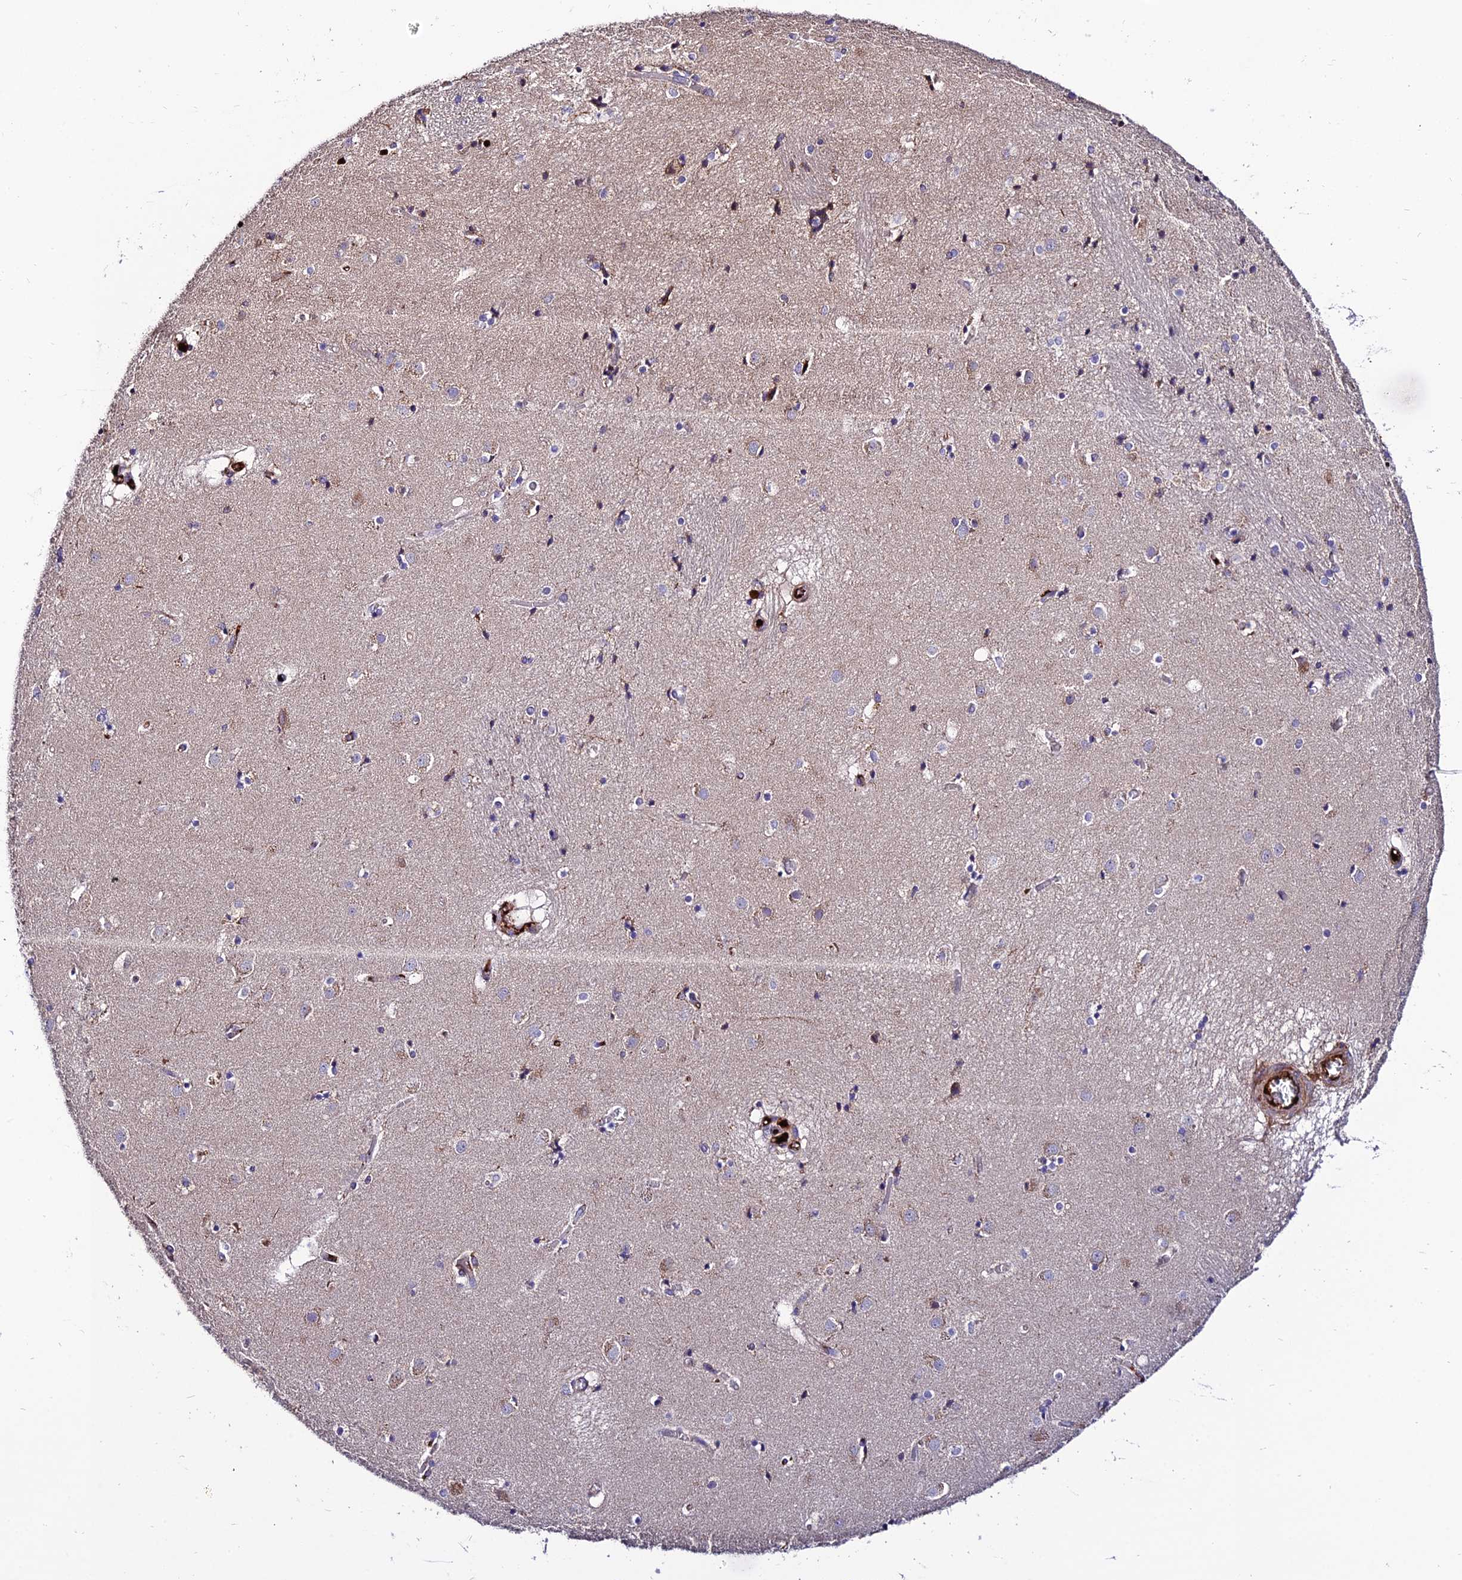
{"staining": {"intensity": "negative", "quantity": "none", "location": "none"}, "tissue": "caudate", "cell_type": "Glial cells", "image_type": "normal", "snomed": [{"axis": "morphology", "description": "Normal tissue, NOS"}, {"axis": "topography", "description": "Lateral ventricle wall"}], "caption": "A high-resolution histopathology image shows IHC staining of normal caudate, which exhibits no significant expression in glial cells.", "gene": "PYM1", "patient": {"sex": "male", "age": 70}}